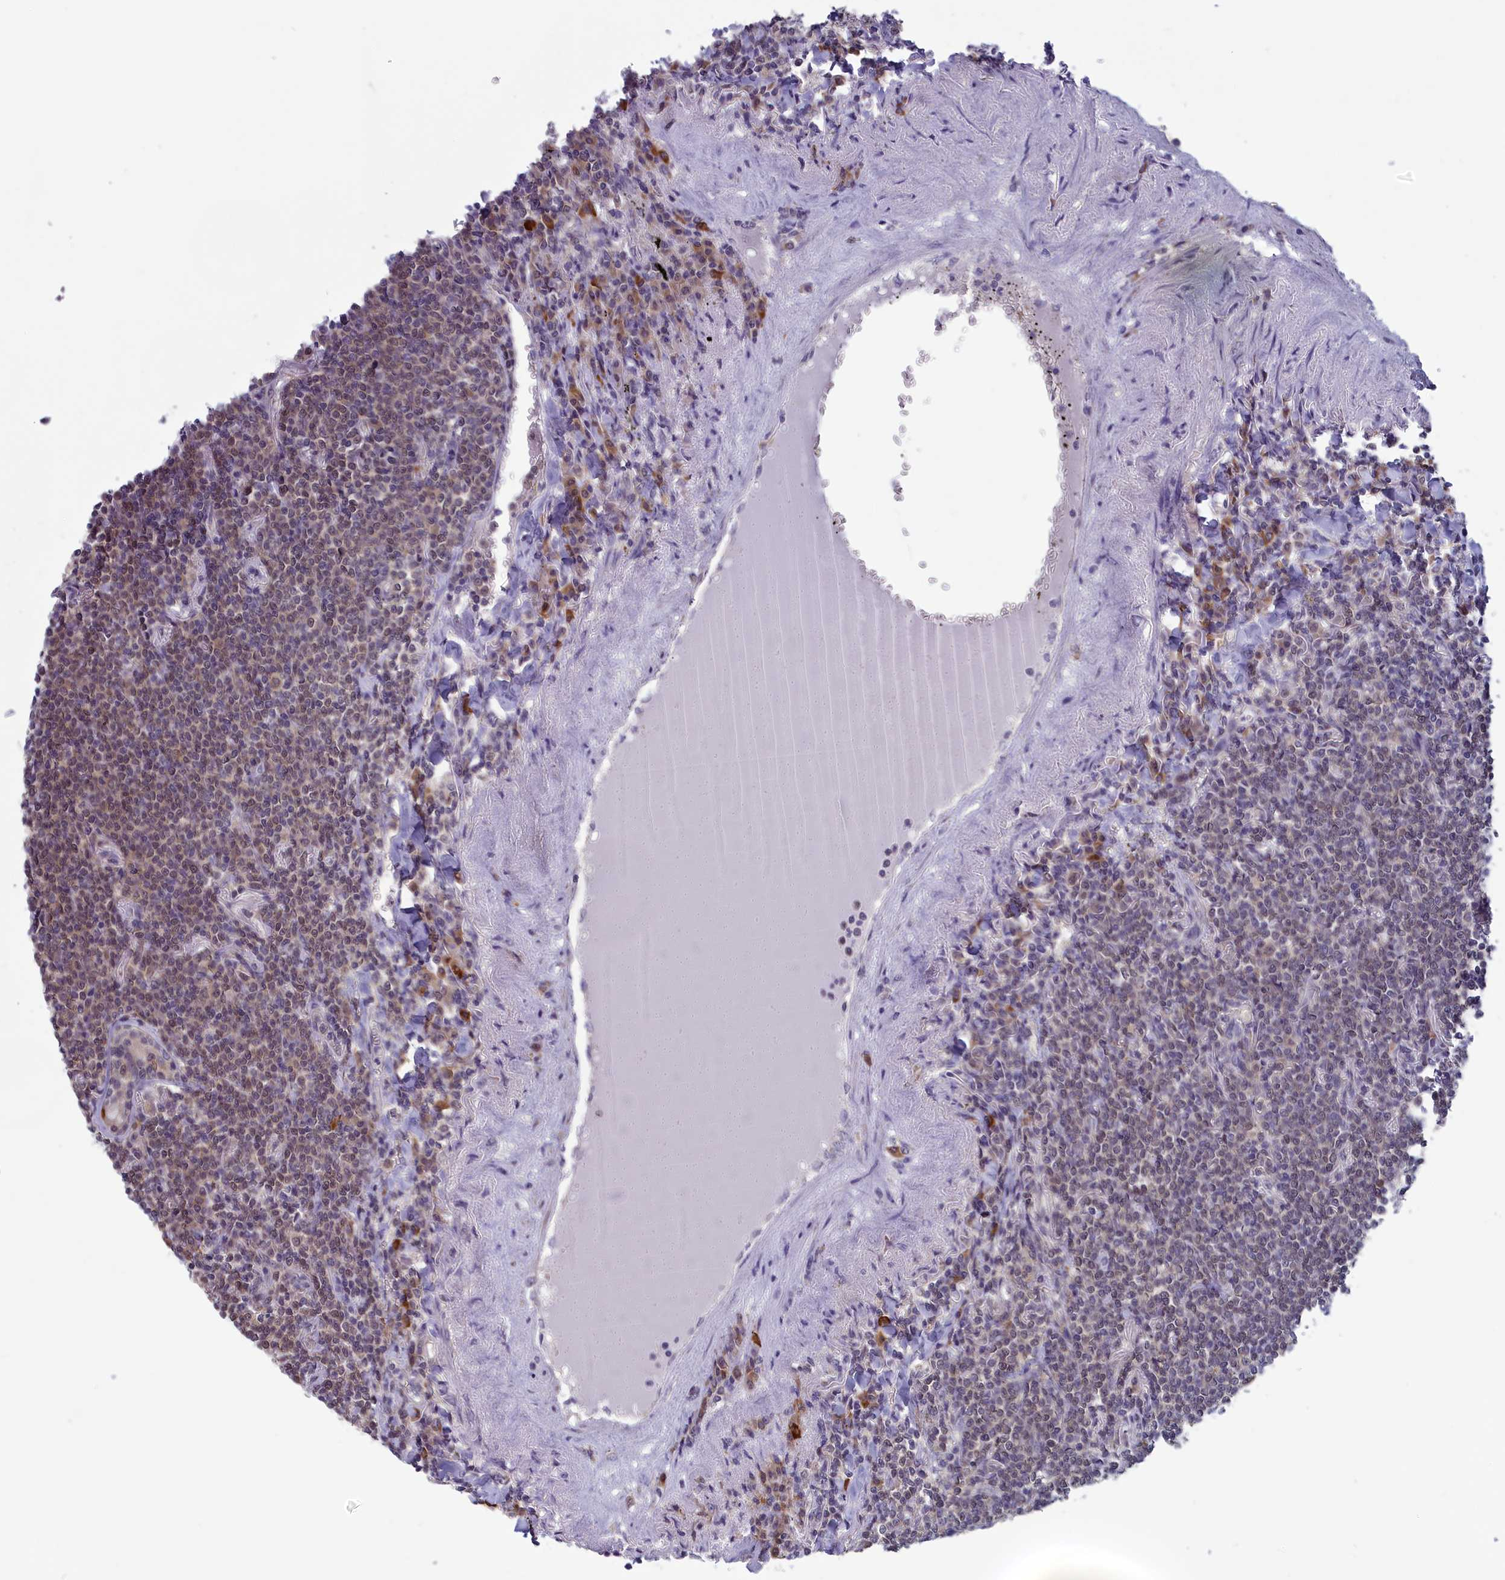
{"staining": {"intensity": "negative", "quantity": "none", "location": "none"}, "tissue": "lymphoma", "cell_type": "Tumor cells", "image_type": "cancer", "snomed": [{"axis": "morphology", "description": "Malignant lymphoma, non-Hodgkin's type, Low grade"}, {"axis": "topography", "description": "Lung"}], "caption": "Immunohistochemistry (IHC) of human malignant lymphoma, non-Hodgkin's type (low-grade) displays no staining in tumor cells. (Brightfield microscopy of DAB immunohistochemistry (IHC) at high magnification).", "gene": "MRI1", "patient": {"sex": "female", "age": 71}}